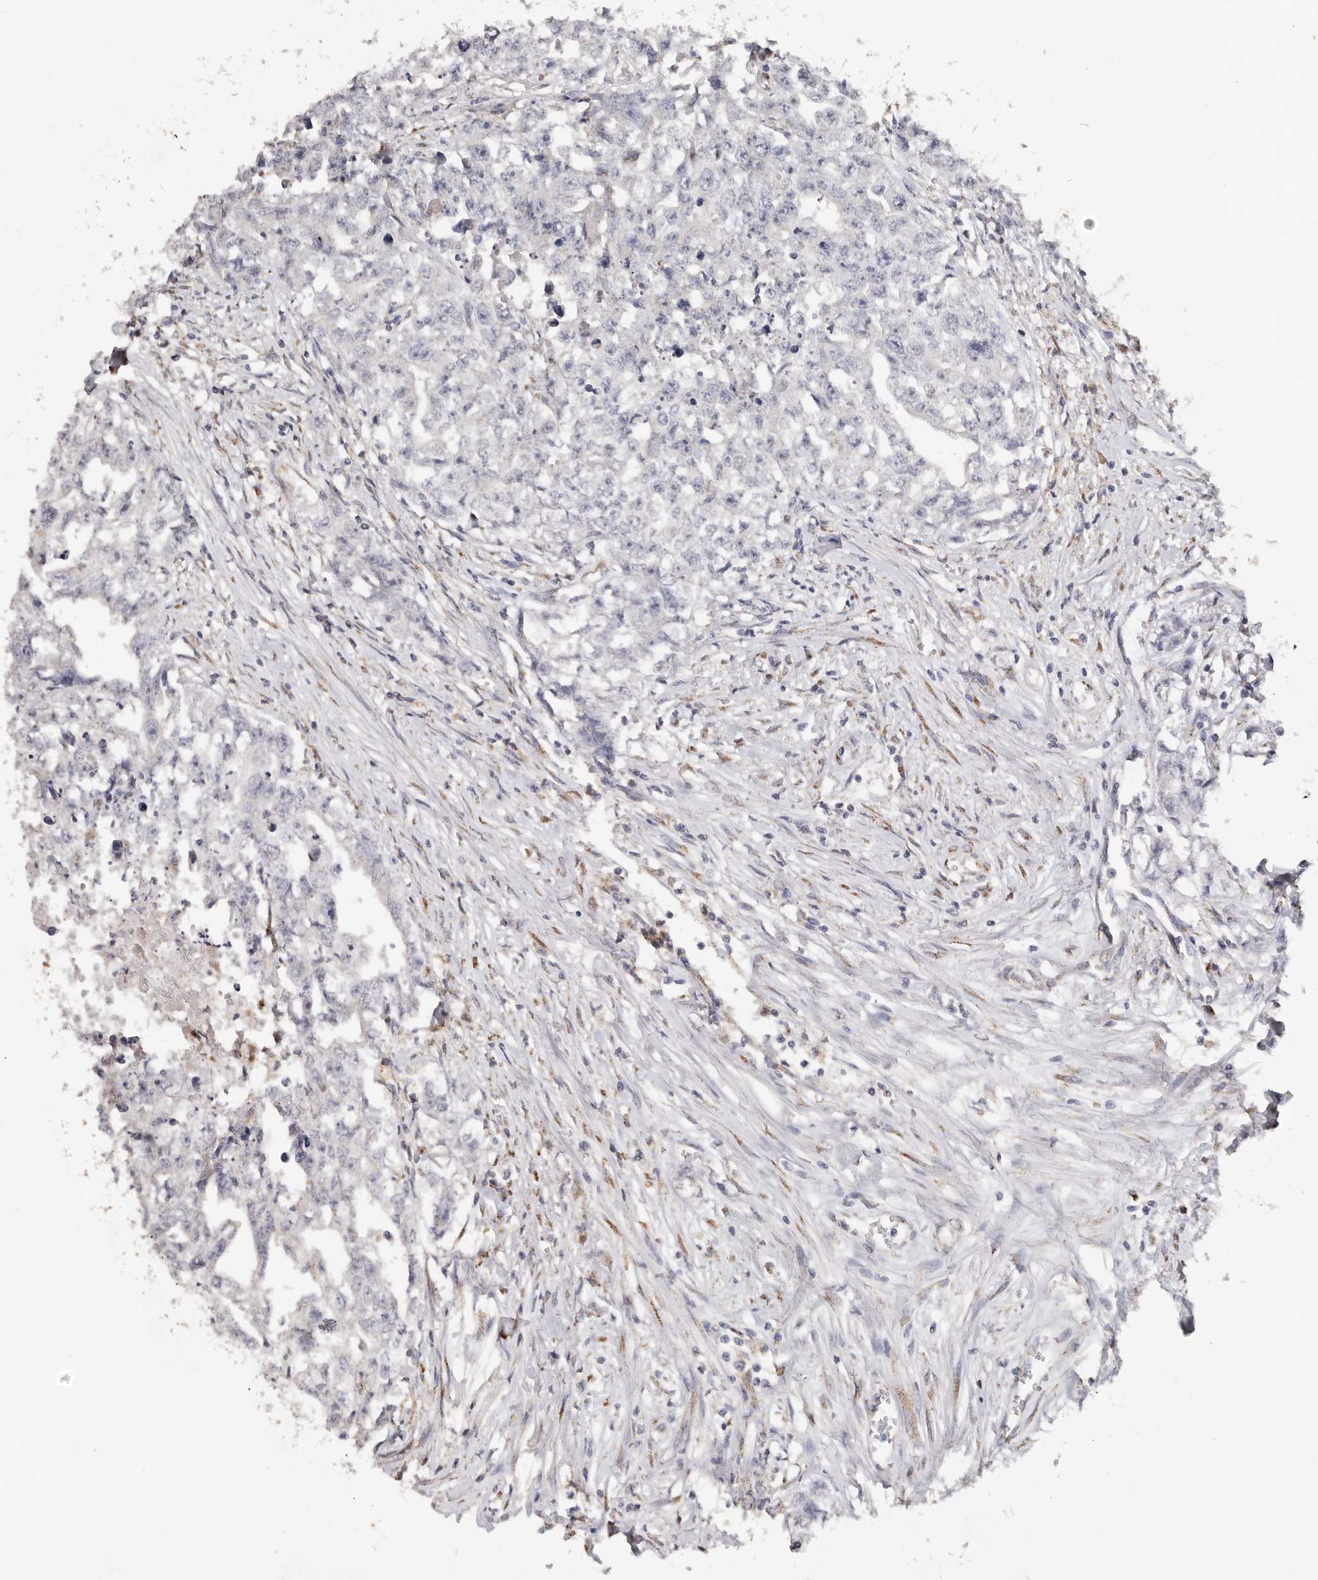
{"staining": {"intensity": "negative", "quantity": "none", "location": "none"}, "tissue": "testis cancer", "cell_type": "Tumor cells", "image_type": "cancer", "snomed": [{"axis": "morphology", "description": "Seminoma, NOS"}, {"axis": "morphology", "description": "Carcinoma, Embryonal, NOS"}, {"axis": "topography", "description": "Testis"}], "caption": "A high-resolution histopathology image shows immunohistochemistry staining of testis cancer (embryonal carcinoma), which exhibits no significant staining in tumor cells.", "gene": "LGALS7B", "patient": {"sex": "male", "age": 43}}